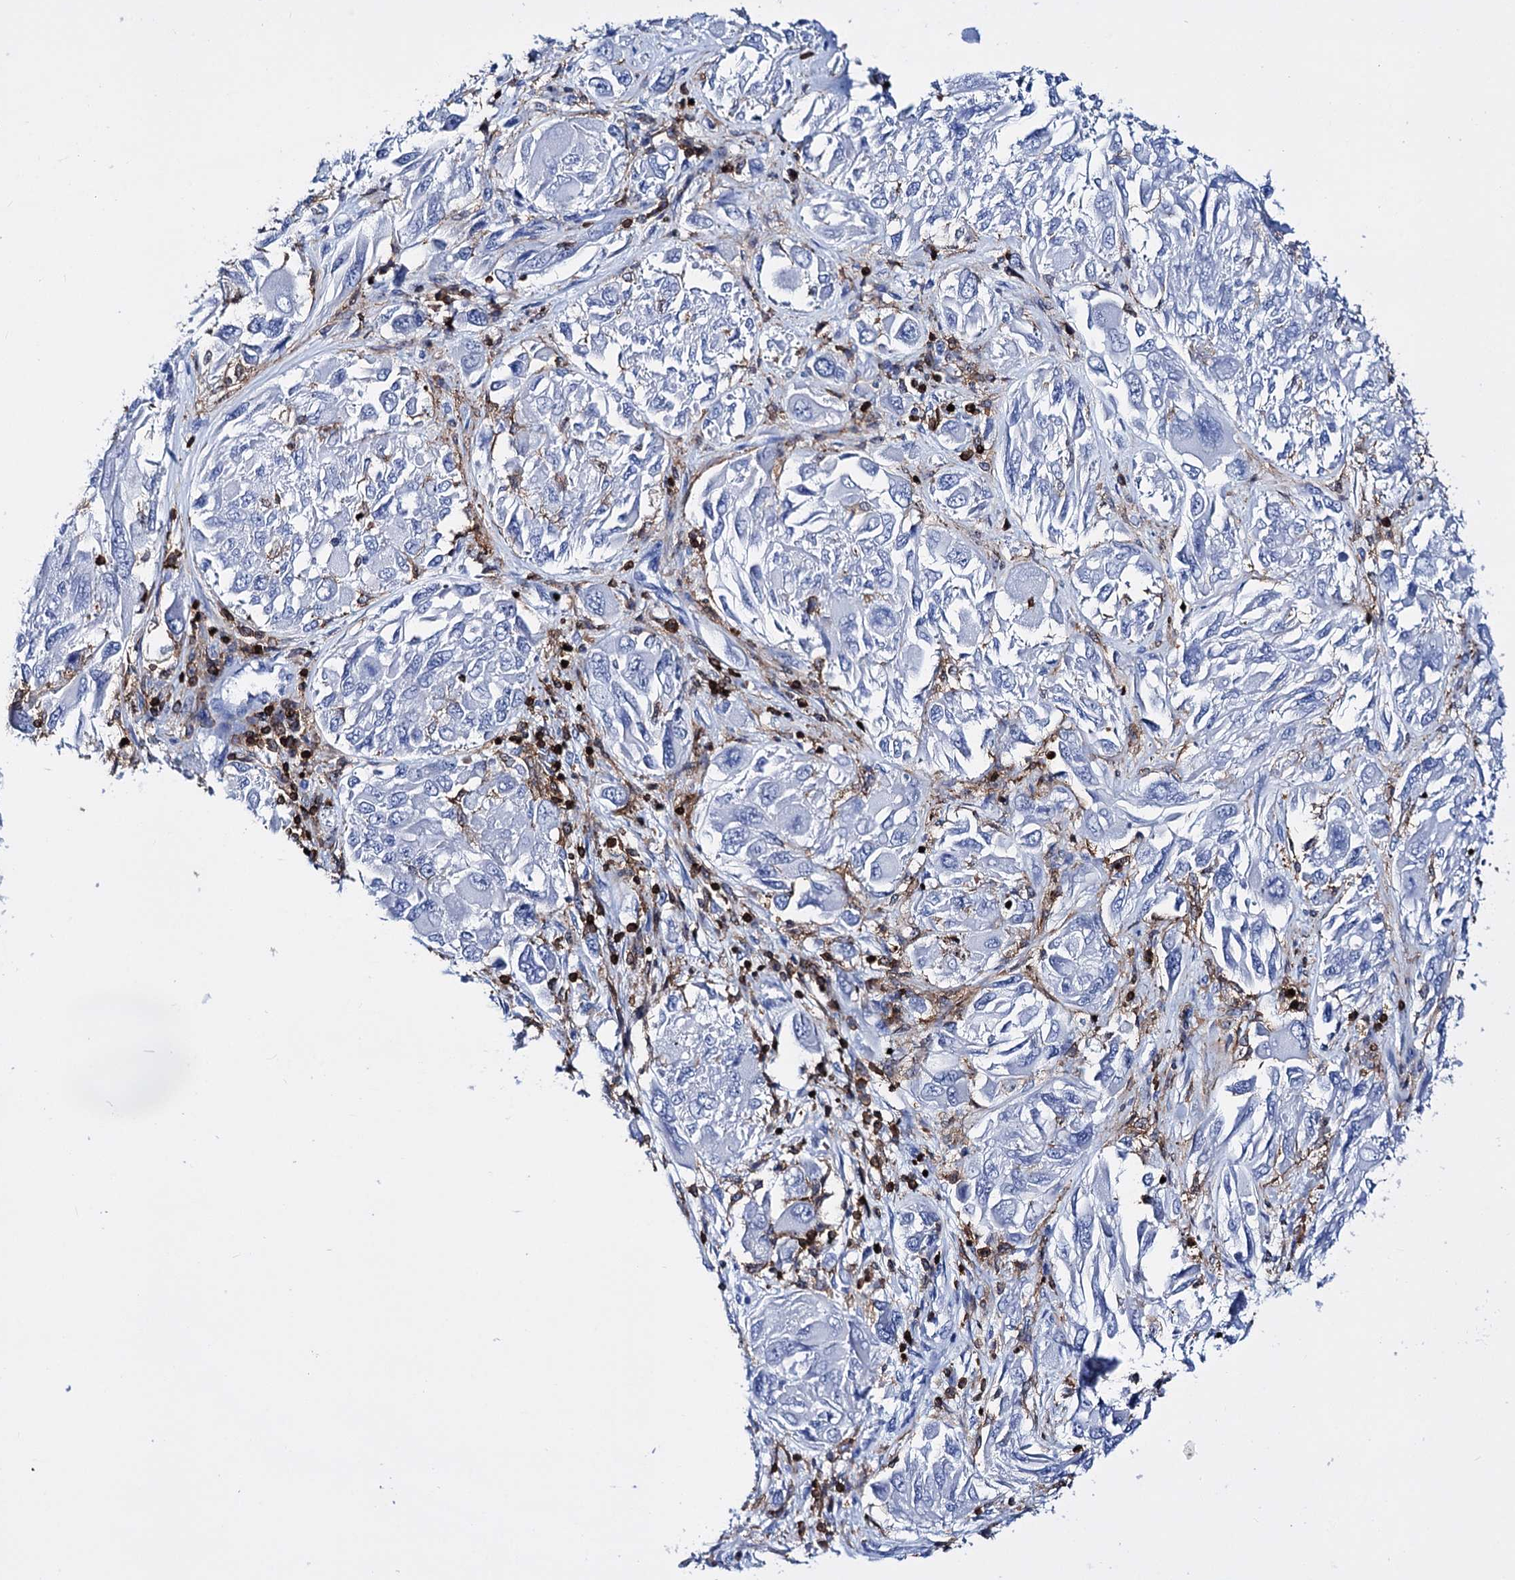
{"staining": {"intensity": "negative", "quantity": "none", "location": "none"}, "tissue": "melanoma", "cell_type": "Tumor cells", "image_type": "cancer", "snomed": [{"axis": "morphology", "description": "Malignant melanoma, NOS"}, {"axis": "topography", "description": "Skin"}], "caption": "The immunohistochemistry photomicrograph has no significant positivity in tumor cells of malignant melanoma tissue.", "gene": "DEF6", "patient": {"sex": "female", "age": 91}}